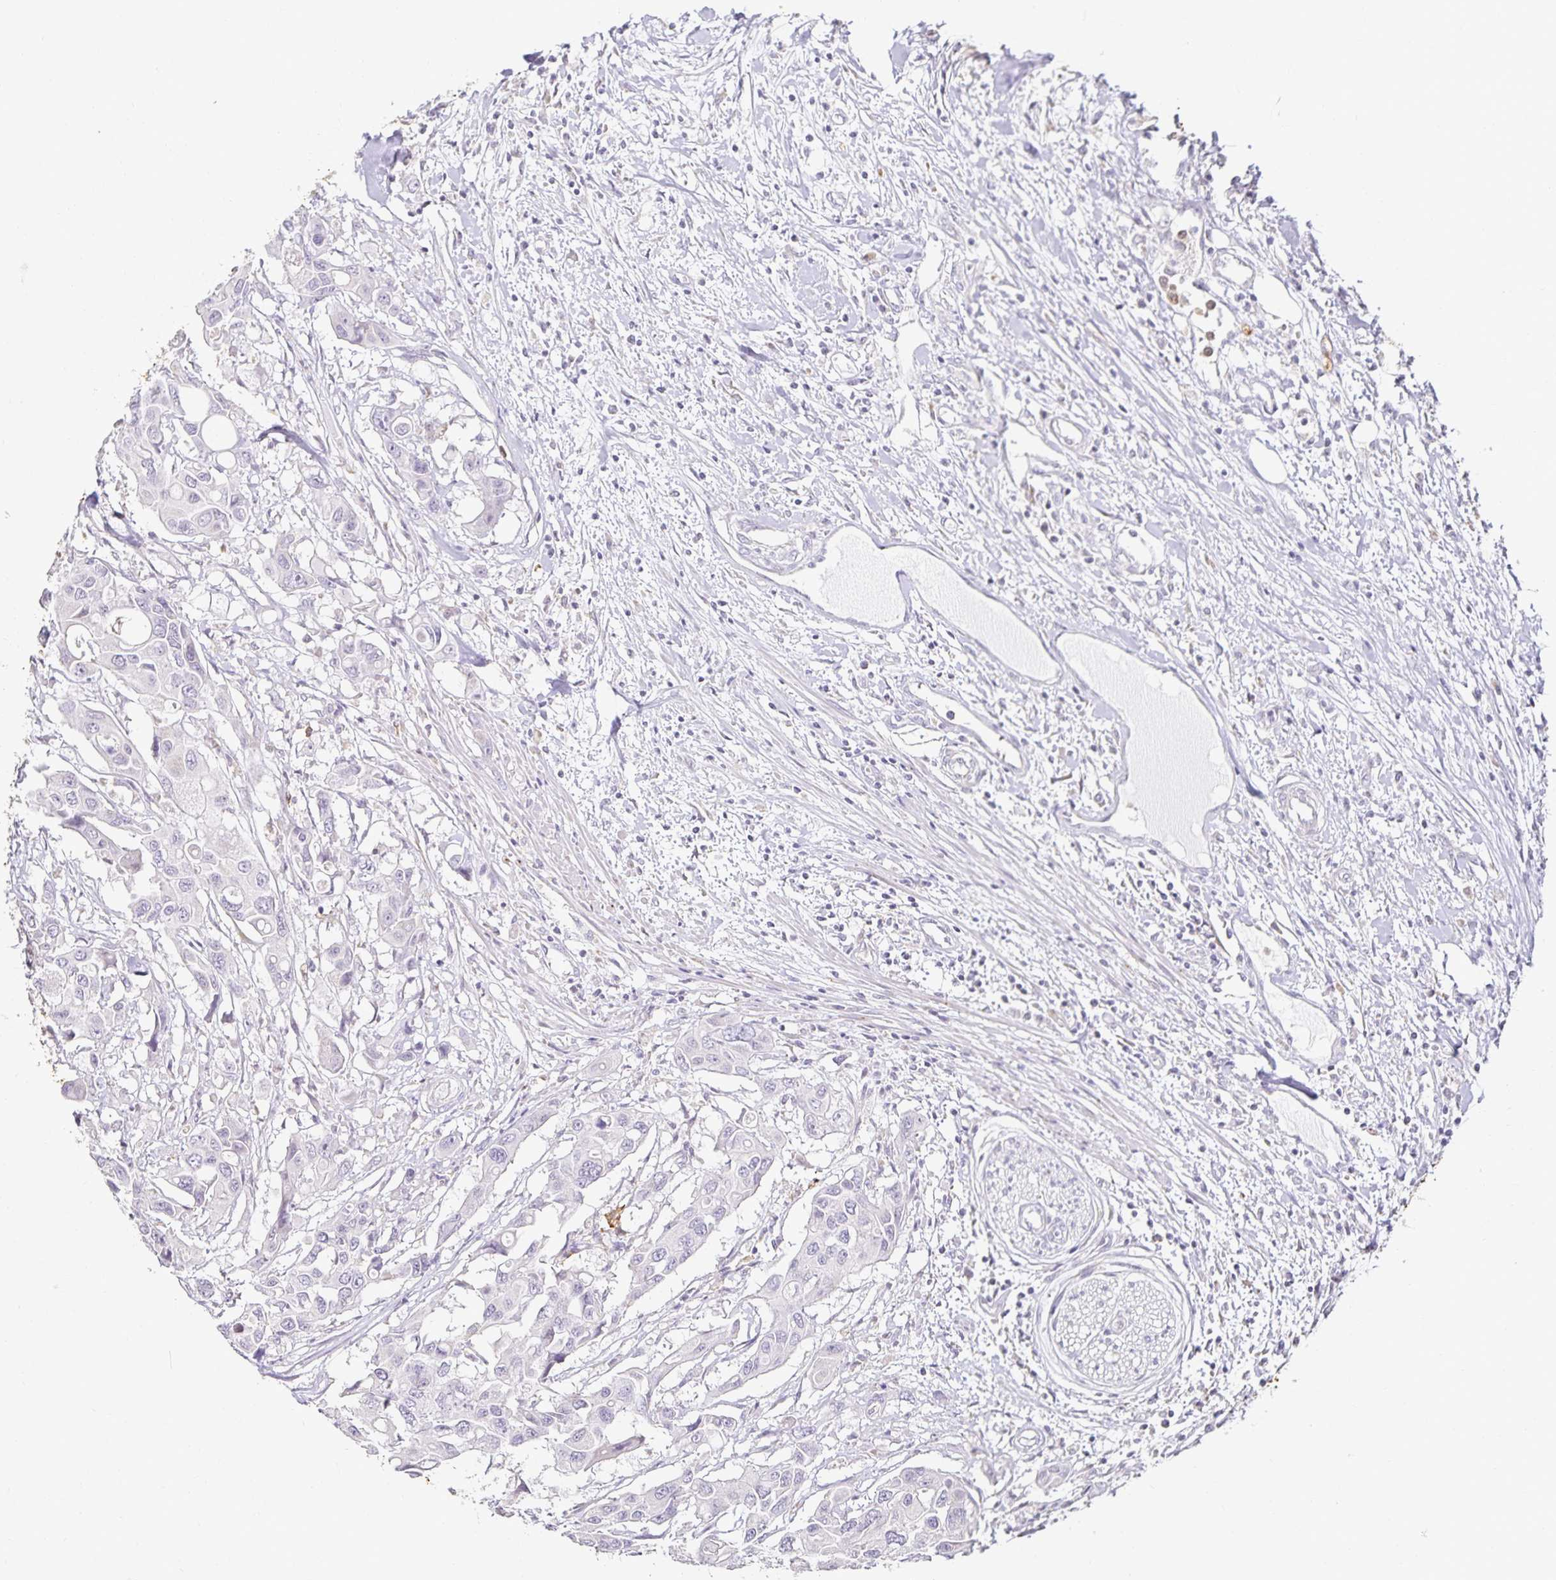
{"staining": {"intensity": "negative", "quantity": "none", "location": "none"}, "tissue": "colorectal cancer", "cell_type": "Tumor cells", "image_type": "cancer", "snomed": [{"axis": "morphology", "description": "Adenocarcinoma, NOS"}, {"axis": "topography", "description": "Colon"}], "caption": "There is no significant positivity in tumor cells of colorectal cancer.", "gene": "GP2", "patient": {"sex": "male", "age": 77}}